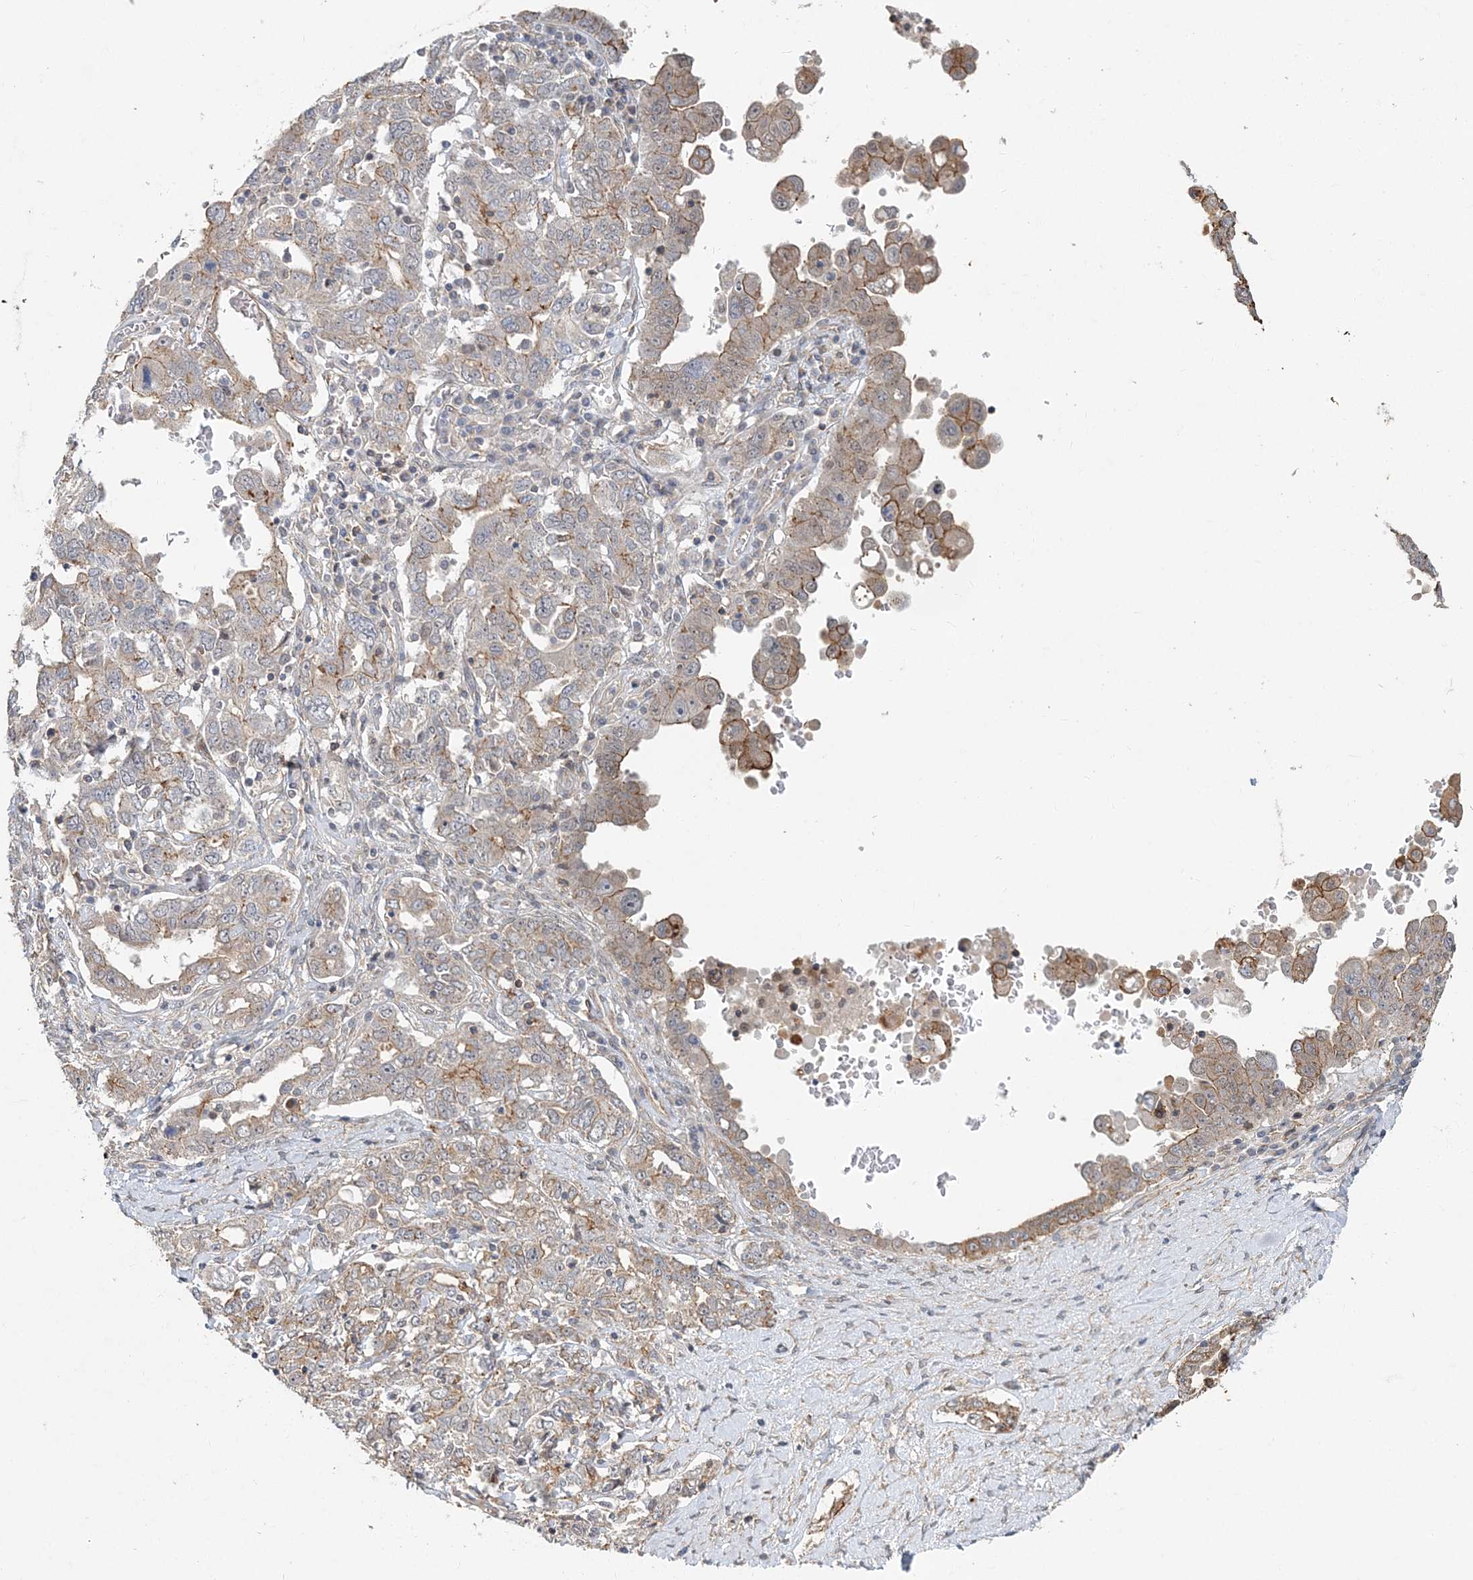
{"staining": {"intensity": "moderate", "quantity": "<25%", "location": "cytoplasmic/membranous"}, "tissue": "ovarian cancer", "cell_type": "Tumor cells", "image_type": "cancer", "snomed": [{"axis": "morphology", "description": "Carcinoma, endometroid"}, {"axis": "topography", "description": "Ovary"}], "caption": "DAB immunohistochemical staining of human ovarian cancer (endometroid carcinoma) exhibits moderate cytoplasmic/membranous protein expression in about <25% of tumor cells.", "gene": "MAT2B", "patient": {"sex": "female", "age": 62}}